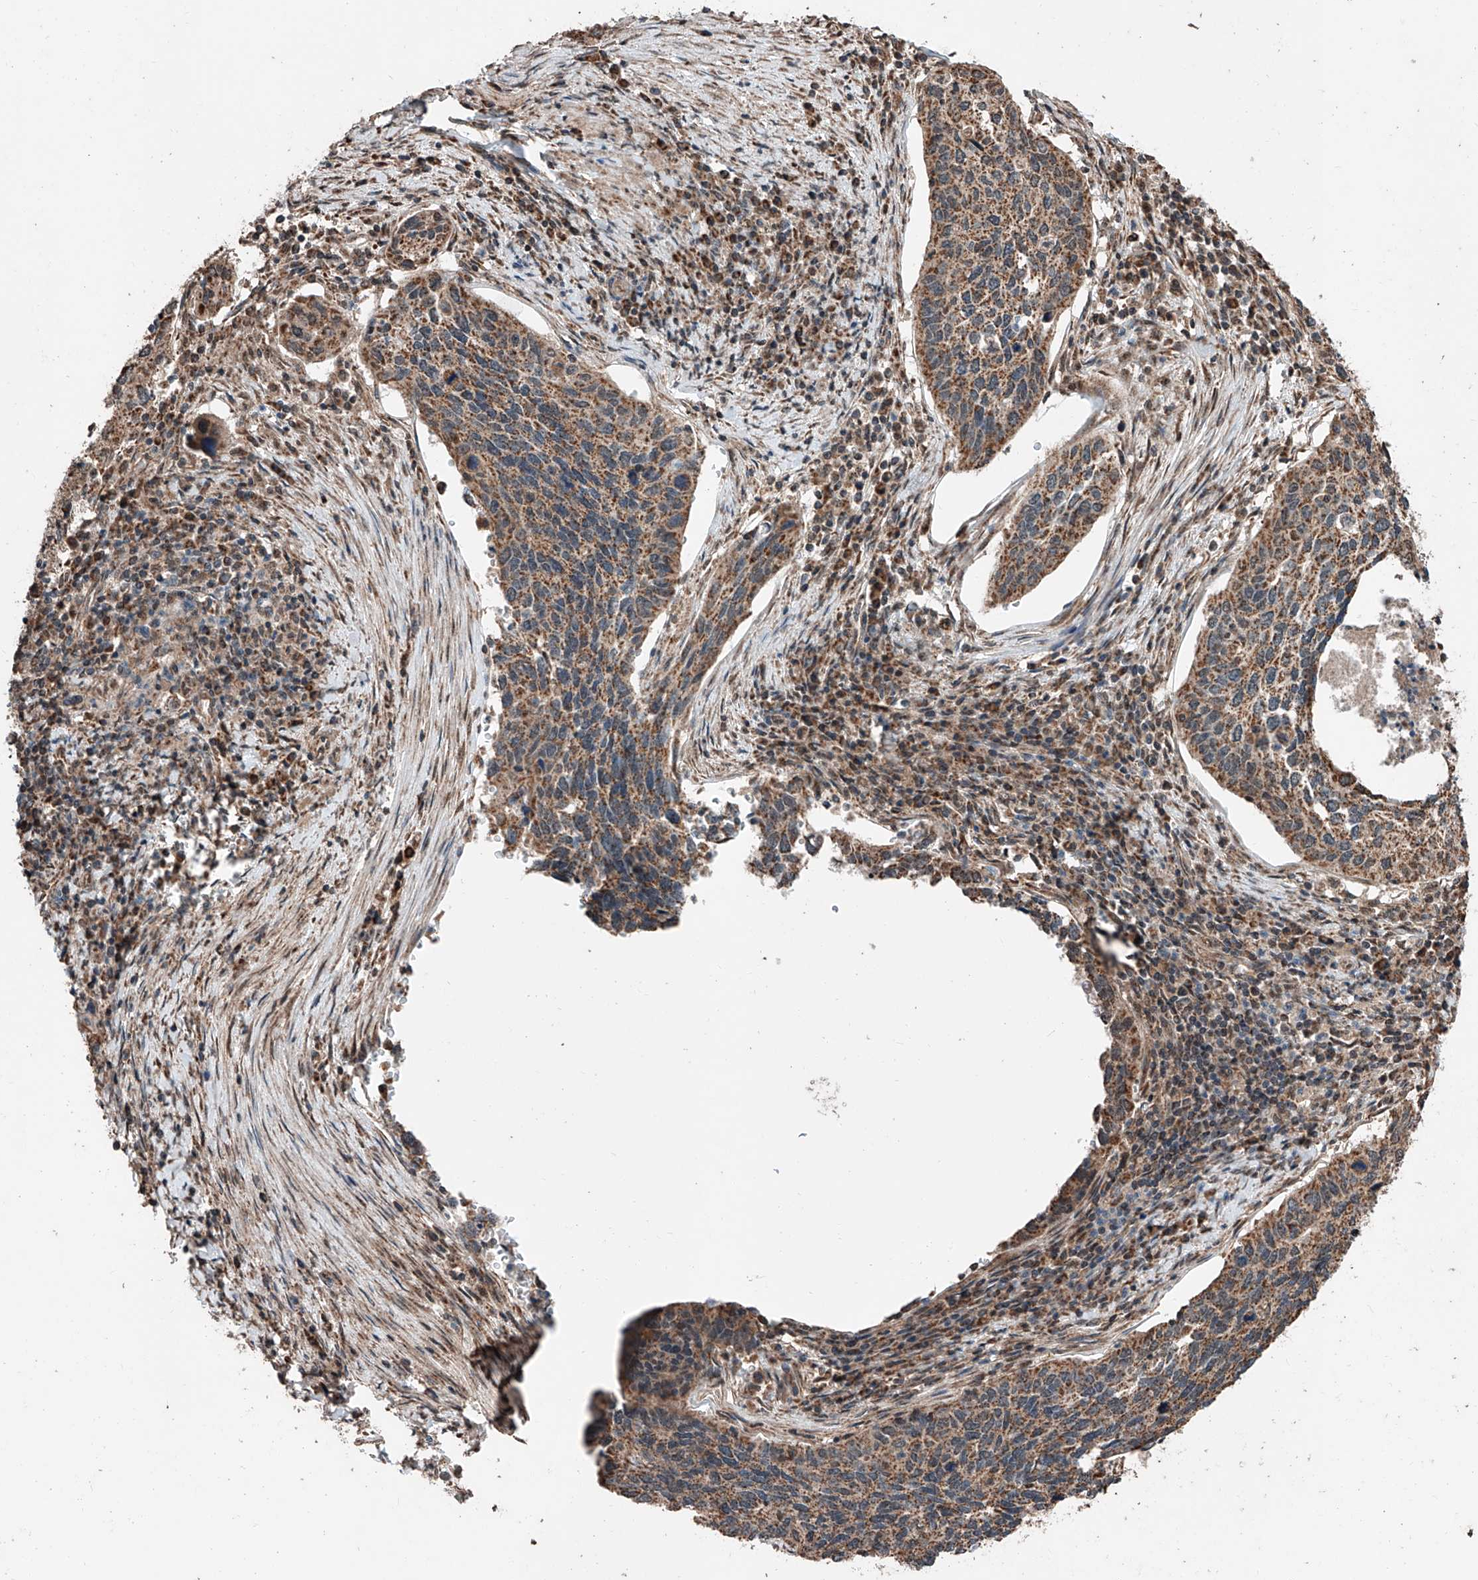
{"staining": {"intensity": "moderate", "quantity": ">75%", "location": "cytoplasmic/membranous"}, "tissue": "cervical cancer", "cell_type": "Tumor cells", "image_type": "cancer", "snomed": [{"axis": "morphology", "description": "Squamous cell carcinoma, NOS"}, {"axis": "topography", "description": "Cervix"}], "caption": "Protein analysis of cervical squamous cell carcinoma tissue reveals moderate cytoplasmic/membranous staining in about >75% of tumor cells.", "gene": "ZNF445", "patient": {"sex": "female", "age": 38}}